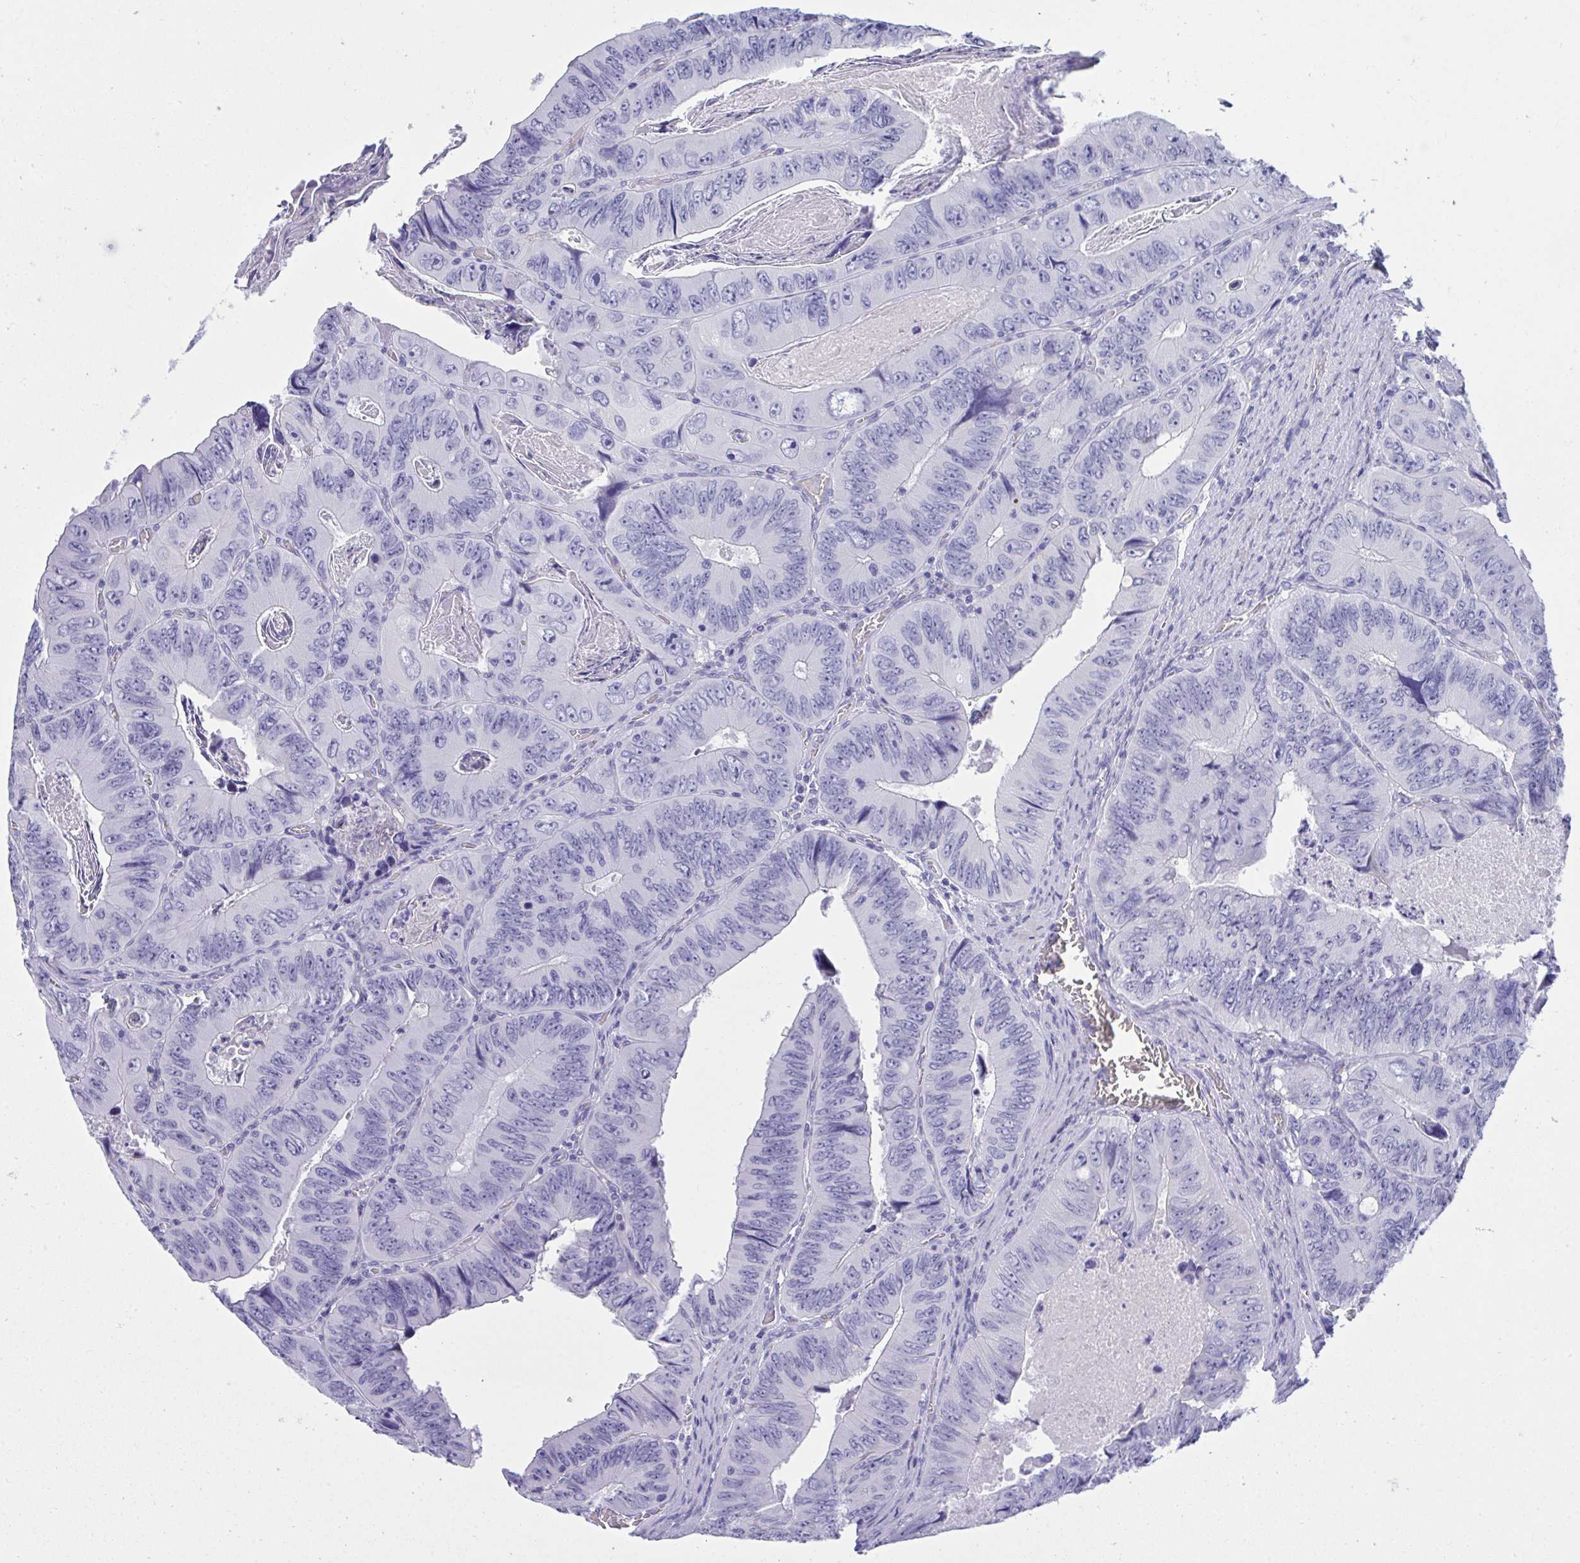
{"staining": {"intensity": "negative", "quantity": "none", "location": "none"}, "tissue": "colorectal cancer", "cell_type": "Tumor cells", "image_type": "cancer", "snomed": [{"axis": "morphology", "description": "Adenocarcinoma, NOS"}, {"axis": "topography", "description": "Colon"}], "caption": "Colorectal cancer (adenocarcinoma) stained for a protein using immunohistochemistry demonstrates no expression tumor cells.", "gene": "PLEKHH1", "patient": {"sex": "female", "age": 84}}